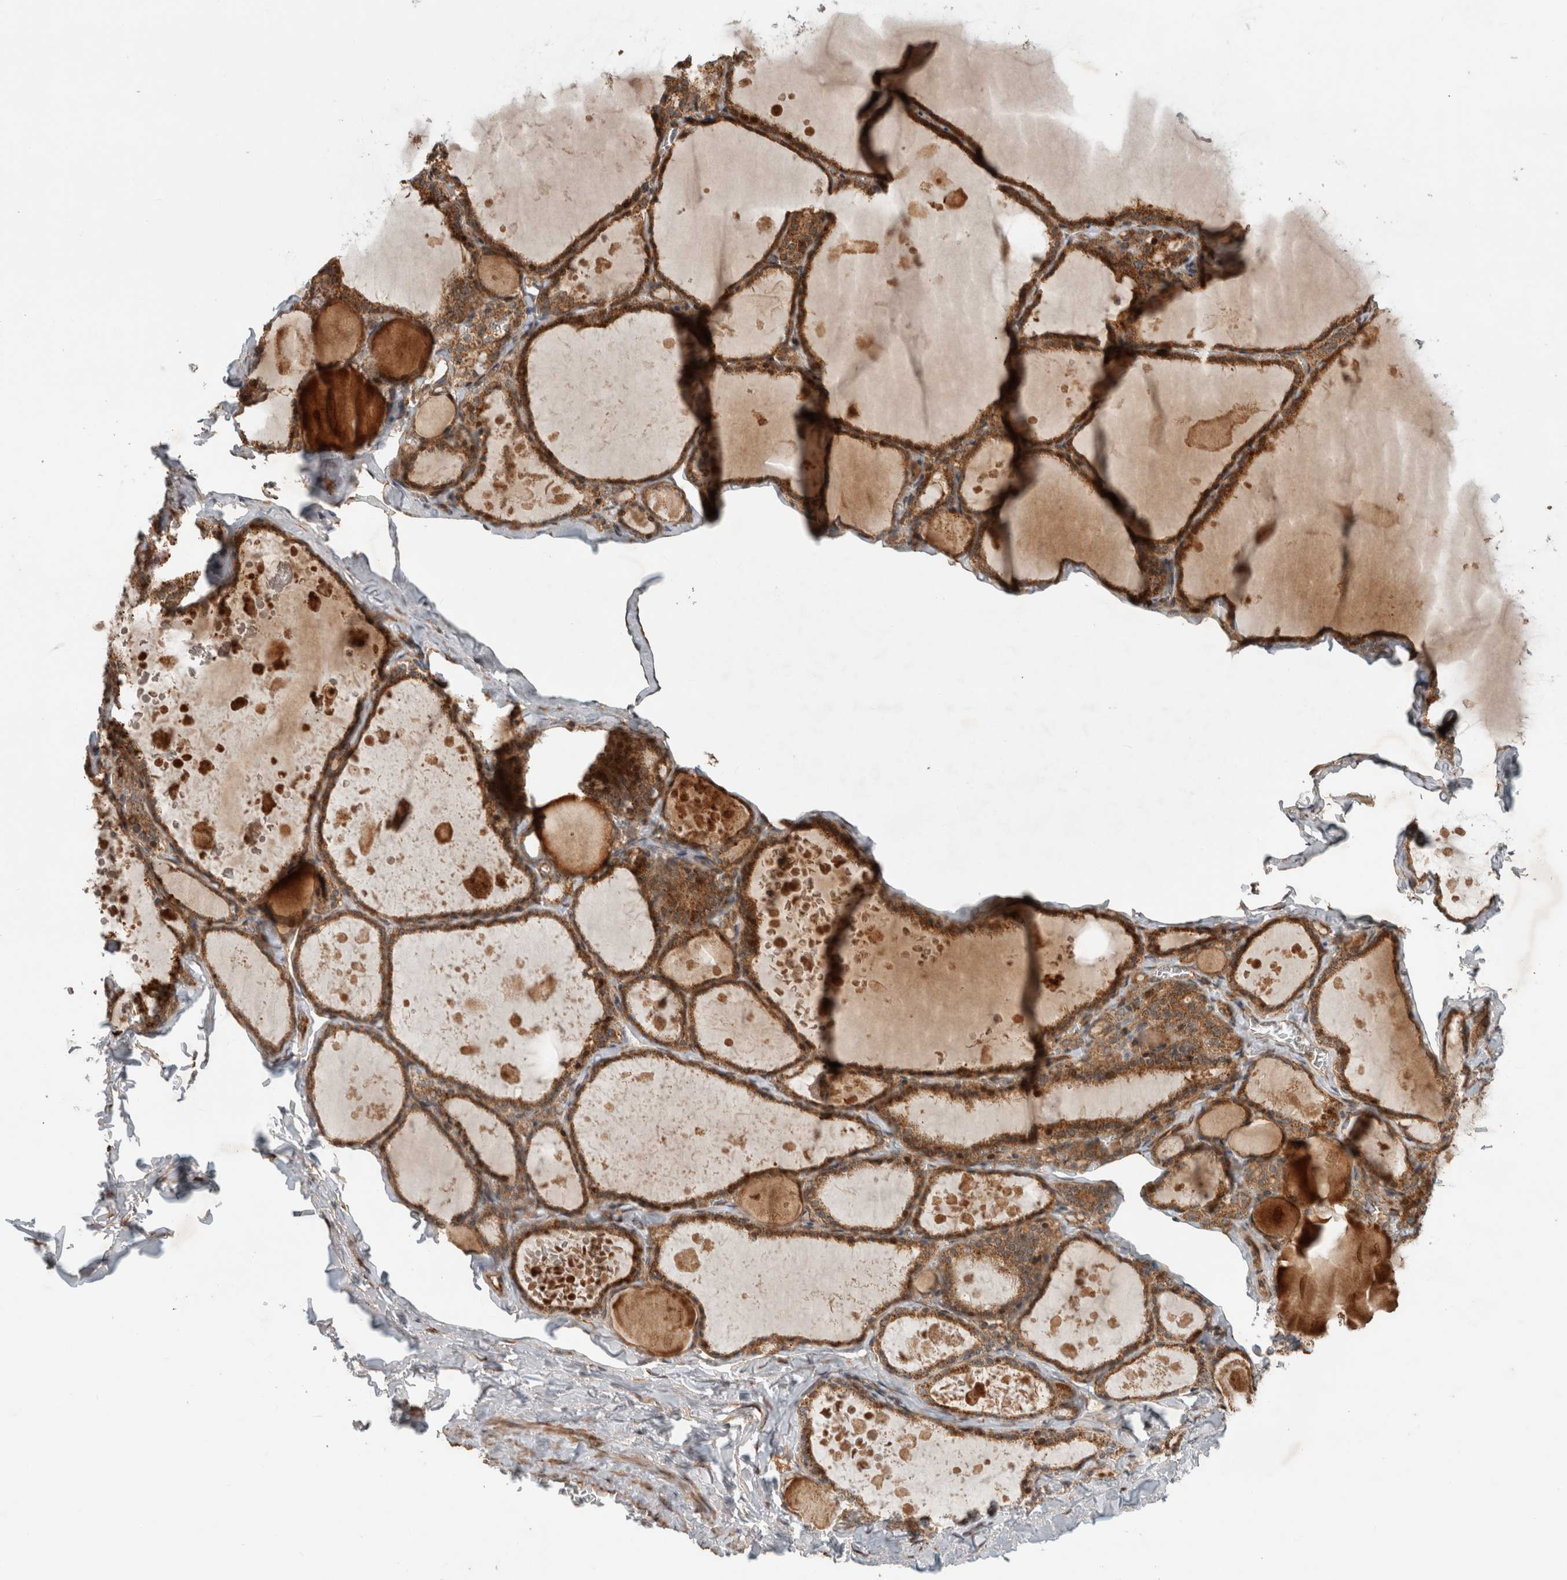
{"staining": {"intensity": "strong", "quantity": ">75%", "location": "cytoplasmic/membranous"}, "tissue": "thyroid gland", "cell_type": "Glandular cells", "image_type": "normal", "snomed": [{"axis": "morphology", "description": "Normal tissue, NOS"}, {"axis": "topography", "description": "Thyroid gland"}], "caption": "Immunohistochemical staining of benign thyroid gland demonstrates high levels of strong cytoplasmic/membranous expression in approximately >75% of glandular cells.", "gene": "TUBD1", "patient": {"sex": "male", "age": 56}}